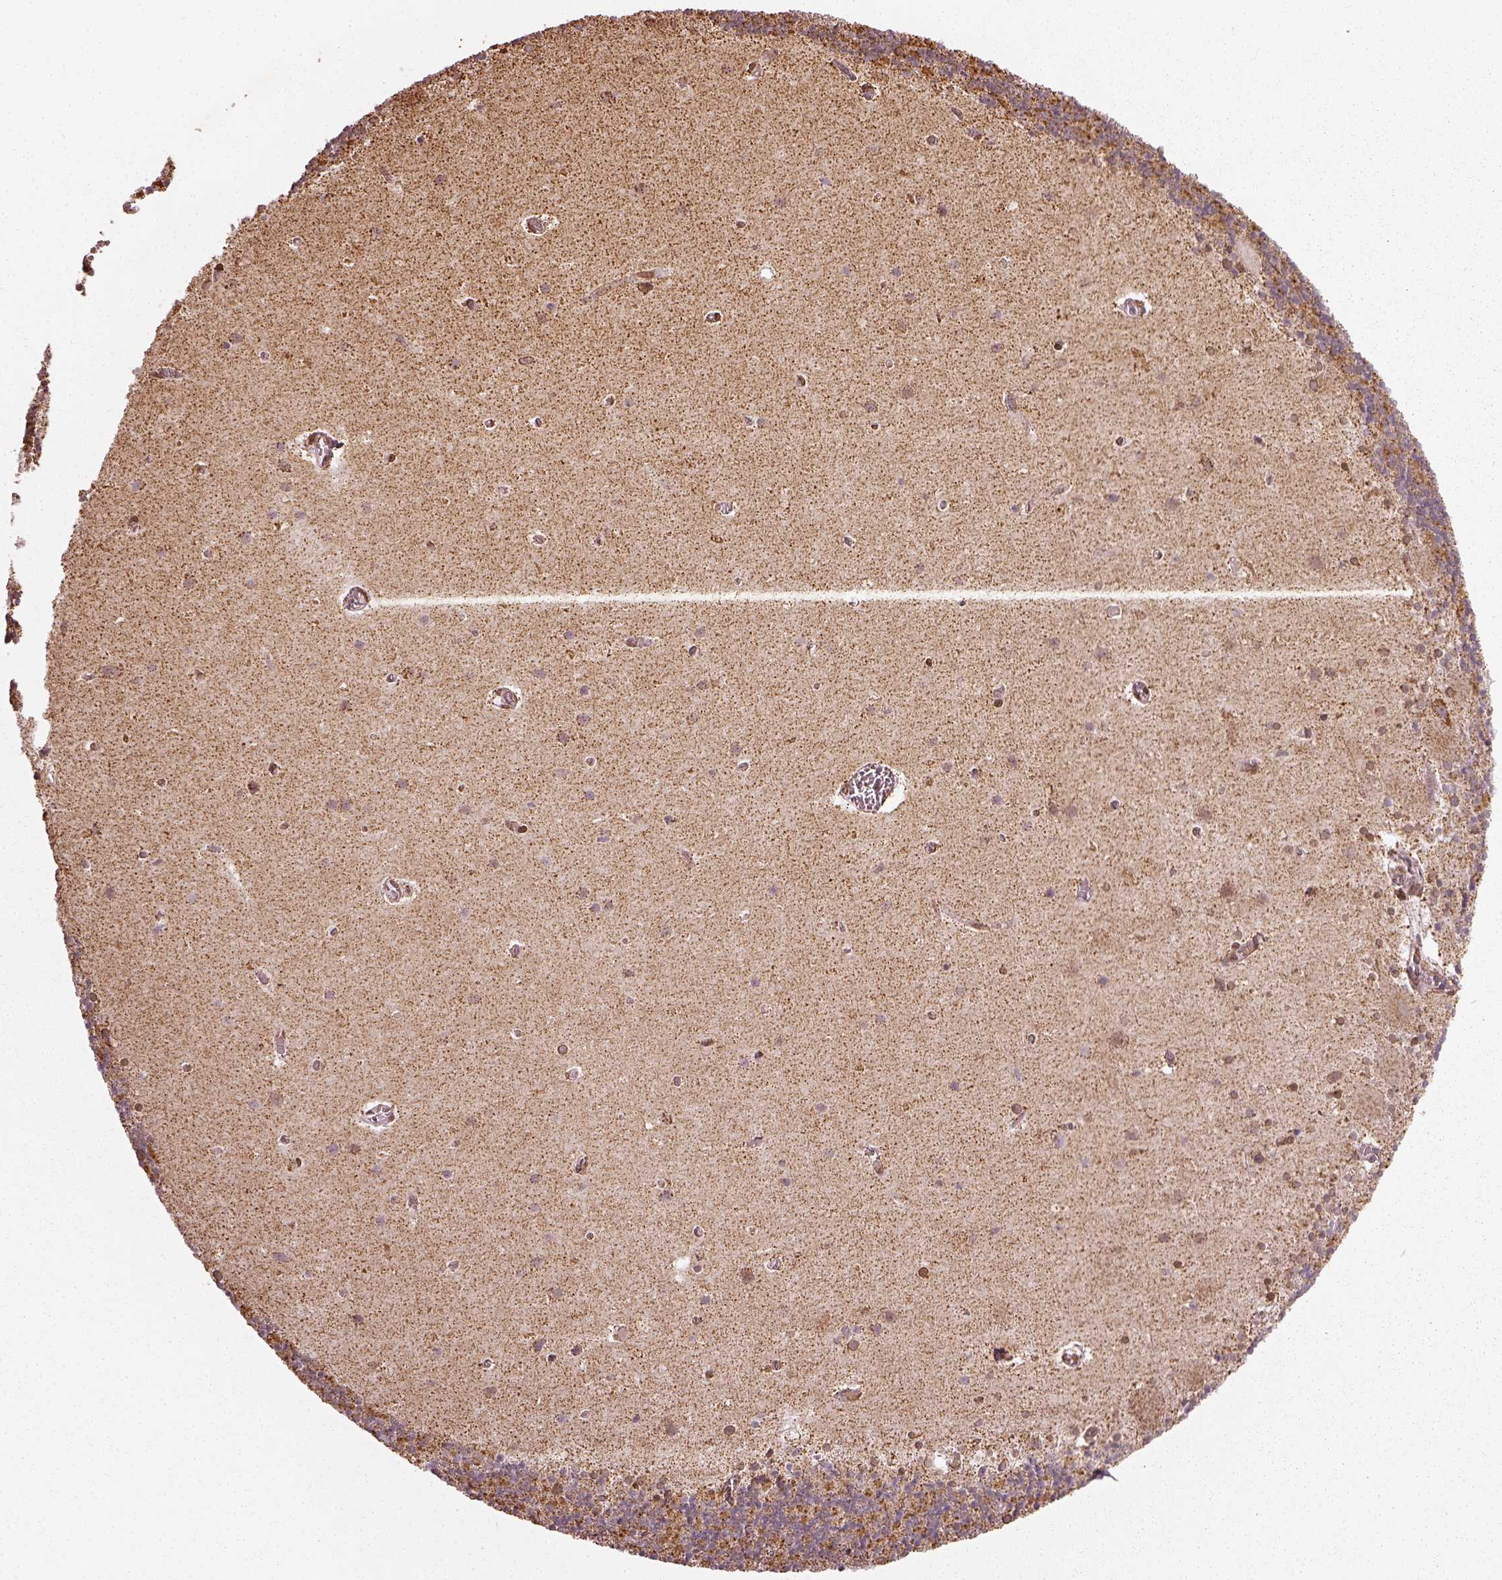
{"staining": {"intensity": "negative", "quantity": "none", "location": "none"}, "tissue": "cerebellum", "cell_type": "Cells in granular layer", "image_type": "normal", "snomed": [{"axis": "morphology", "description": "Normal tissue, NOS"}, {"axis": "topography", "description": "Cerebellum"}], "caption": "Immunohistochemistry (IHC) image of normal cerebellum: cerebellum stained with DAB displays no significant protein positivity in cells in granular layer.", "gene": "ACOT2", "patient": {"sex": "male", "age": 70}}